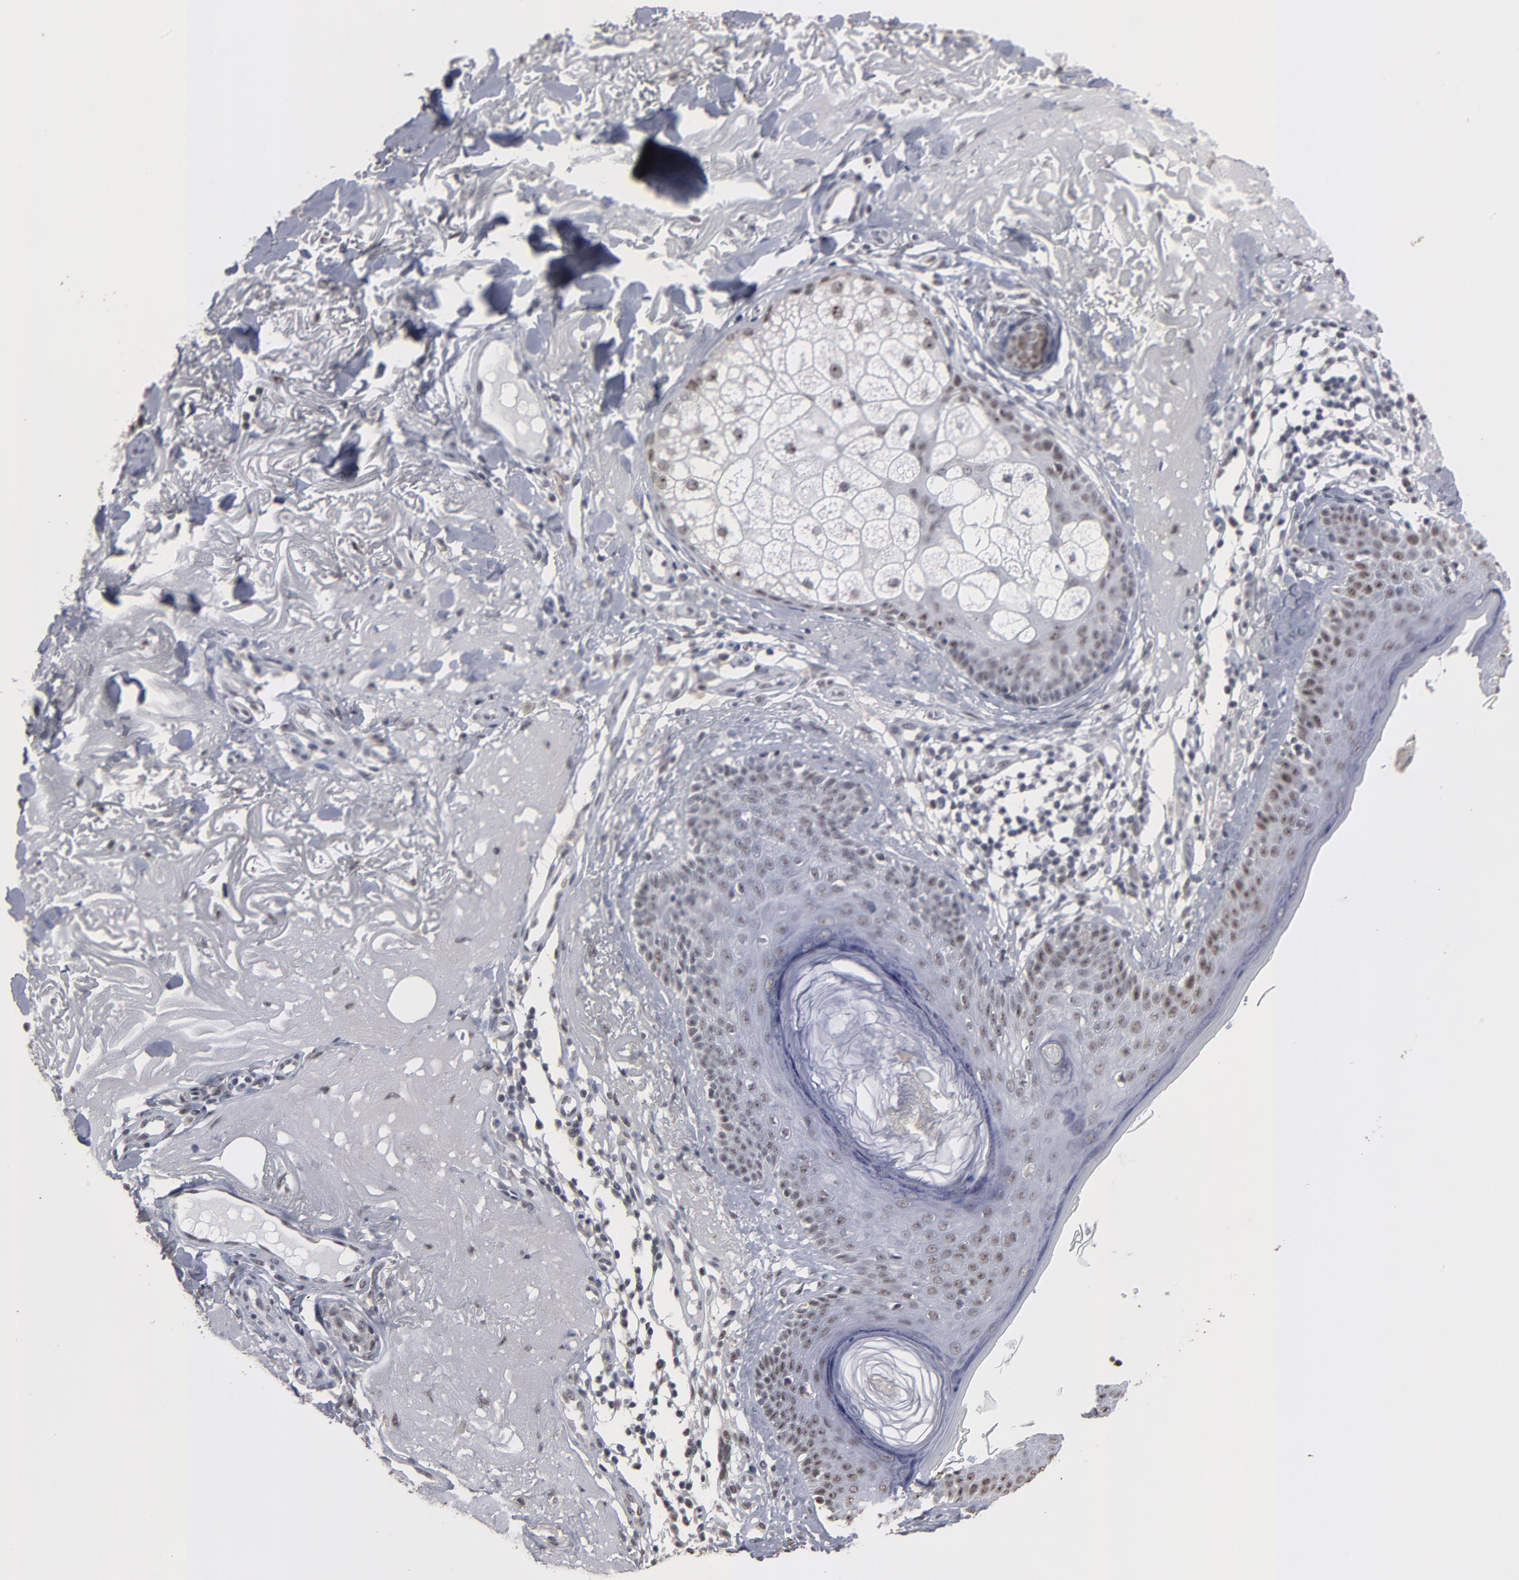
{"staining": {"intensity": "weak", "quantity": "25%-75%", "location": "nuclear"}, "tissue": "skin cancer", "cell_type": "Tumor cells", "image_type": "cancer", "snomed": [{"axis": "morphology", "description": "Basal cell carcinoma"}, {"axis": "topography", "description": "Skin"}], "caption": "This photomicrograph reveals immunohistochemistry staining of skin cancer (basal cell carcinoma), with low weak nuclear expression in about 25%-75% of tumor cells.", "gene": "SSRP1", "patient": {"sex": "male", "age": 74}}